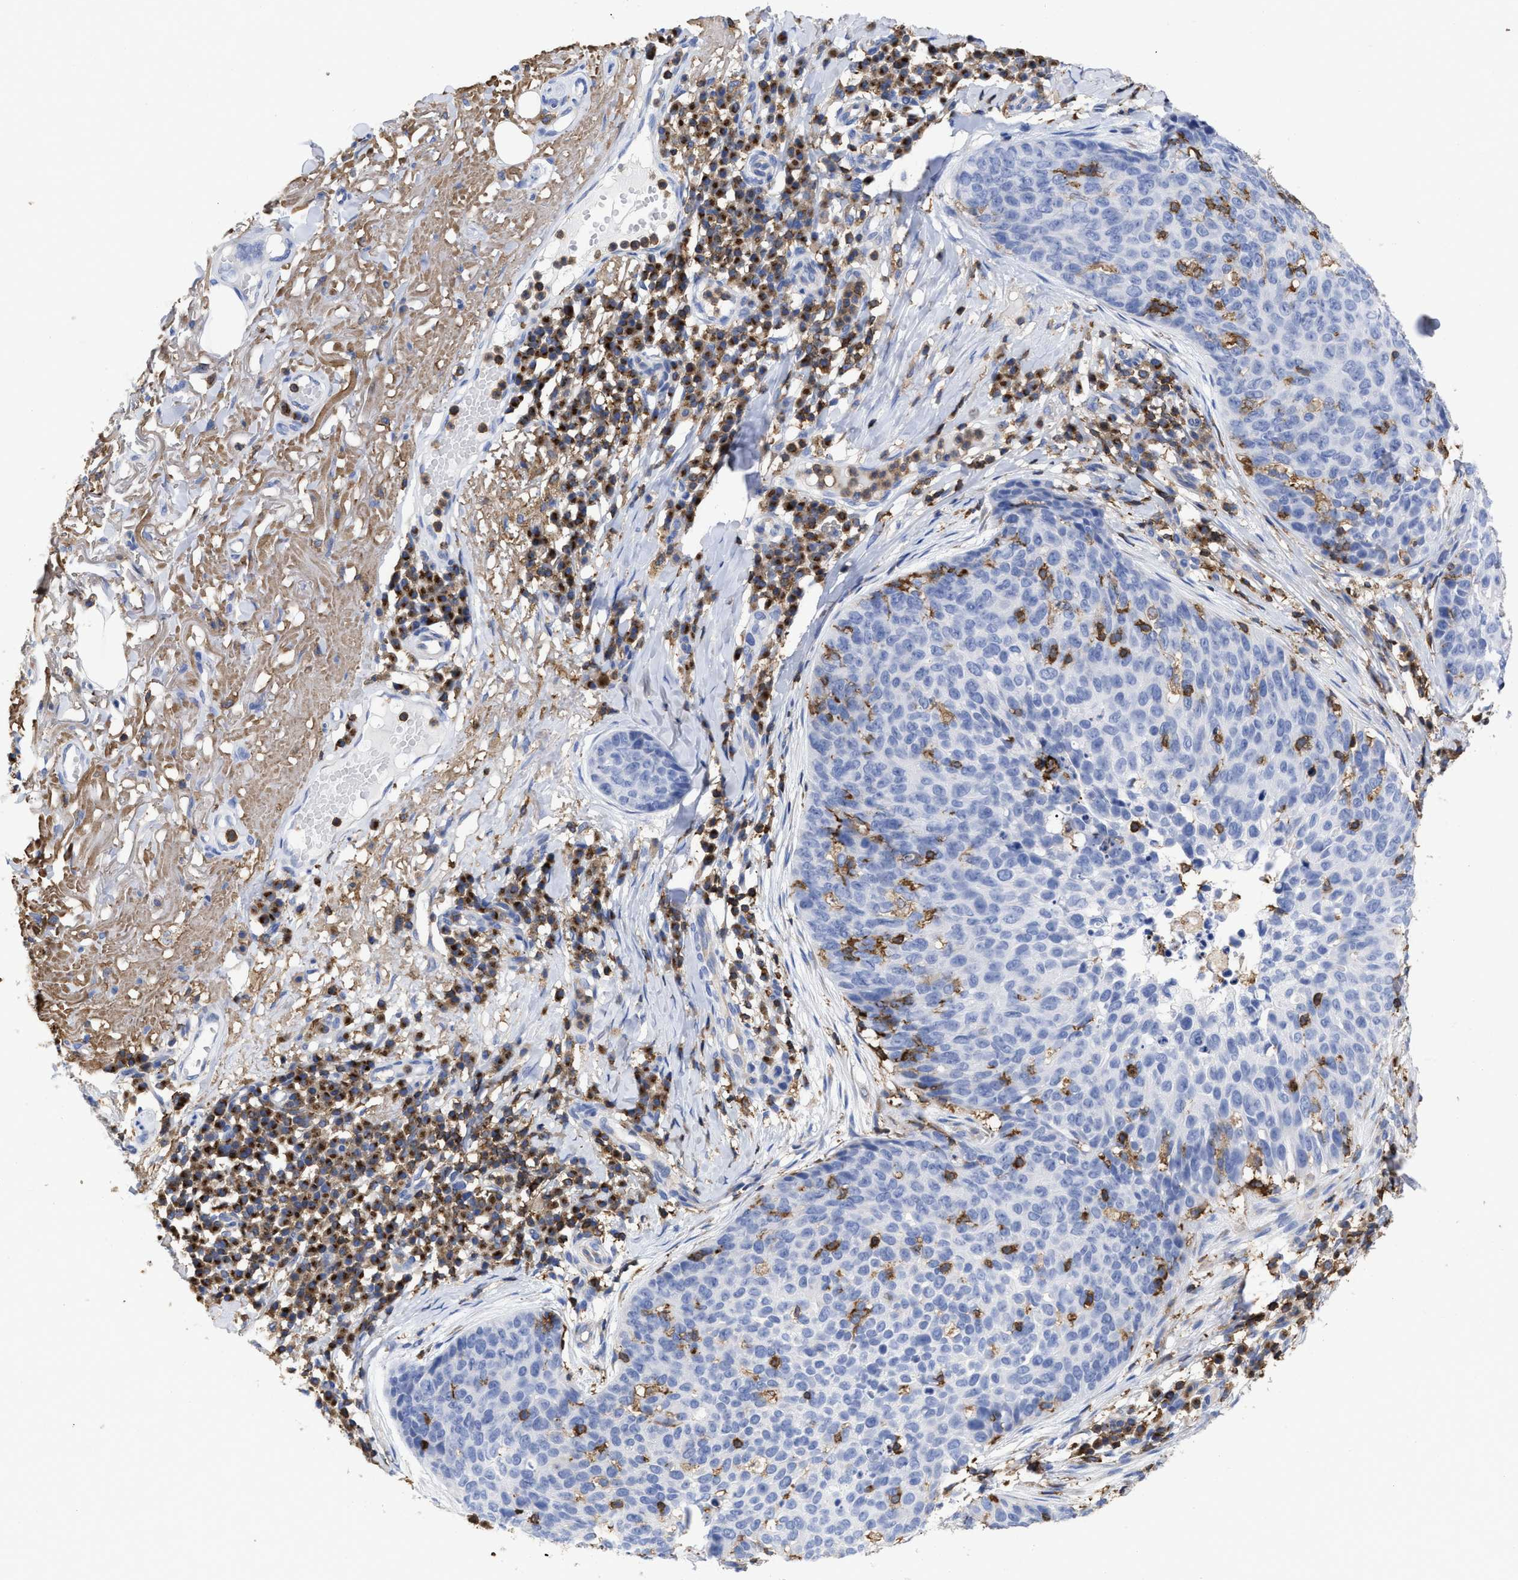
{"staining": {"intensity": "negative", "quantity": "none", "location": "none"}, "tissue": "skin cancer", "cell_type": "Tumor cells", "image_type": "cancer", "snomed": [{"axis": "morphology", "description": "Squamous cell carcinoma in situ, NOS"}, {"axis": "morphology", "description": "Squamous cell carcinoma, NOS"}, {"axis": "topography", "description": "Skin"}], "caption": "There is no significant positivity in tumor cells of skin squamous cell carcinoma.", "gene": "HCLS1", "patient": {"sex": "male", "age": 93}}